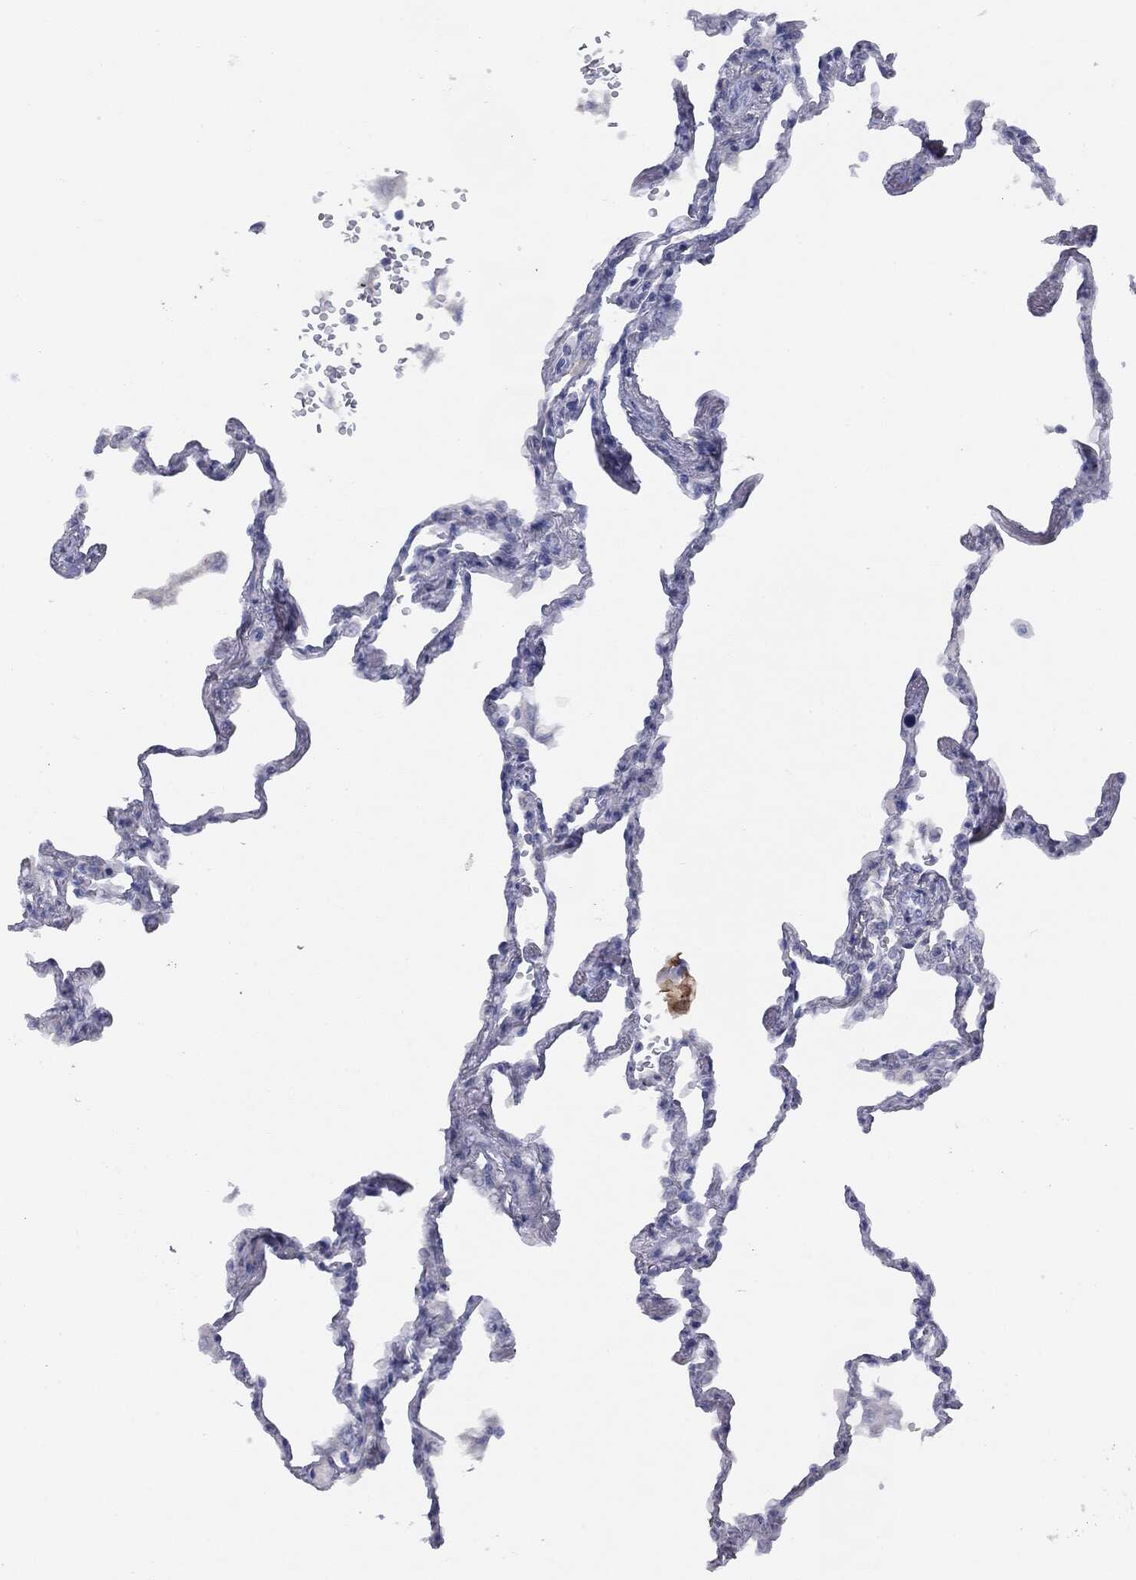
{"staining": {"intensity": "negative", "quantity": "none", "location": "none"}, "tissue": "lung", "cell_type": "Alveolar cells", "image_type": "normal", "snomed": [{"axis": "morphology", "description": "Normal tissue, NOS"}, {"axis": "topography", "description": "Lung"}], "caption": "This is a histopathology image of immunohistochemistry staining of unremarkable lung, which shows no positivity in alveolar cells. Brightfield microscopy of immunohistochemistry stained with DAB (3,3'-diaminobenzidine) (brown) and hematoxylin (blue), captured at high magnification.", "gene": "MUC1", "patient": {"sex": "male", "age": 78}}